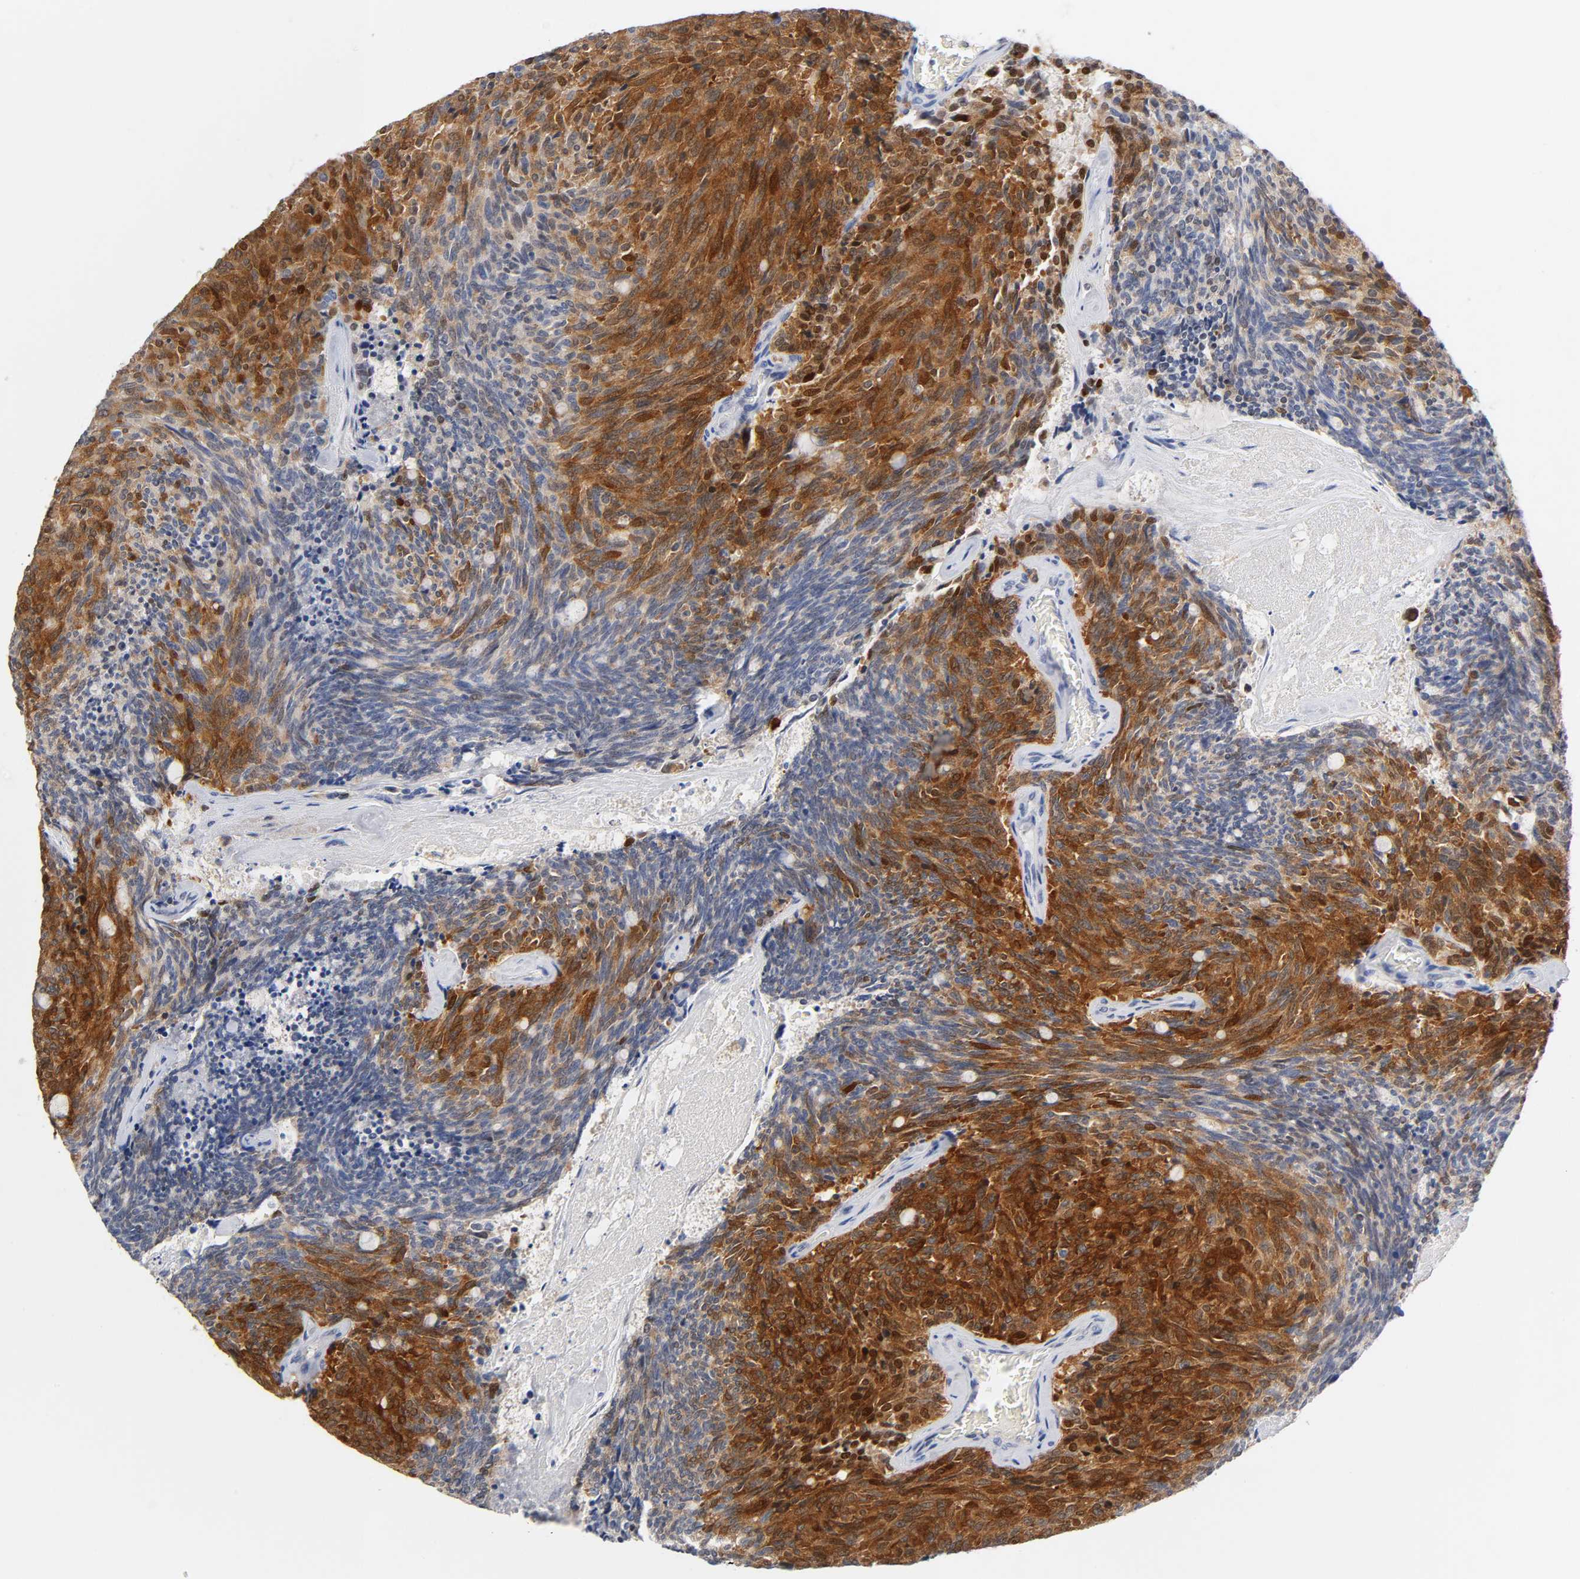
{"staining": {"intensity": "strong", "quantity": "25%-75%", "location": "cytoplasmic/membranous,nuclear"}, "tissue": "carcinoid", "cell_type": "Tumor cells", "image_type": "cancer", "snomed": [{"axis": "morphology", "description": "Carcinoid, malignant, NOS"}, {"axis": "topography", "description": "Pancreas"}], "caption": "Immunohistochemical staining of carcinoid (malignant) displays high levels of strong cytoplasmic/membranous and nuclear positivity in approximately 25%-75% of tumor cells.", "gene": "NFATC1", "patient": {"sex": "female", "age": 54}}